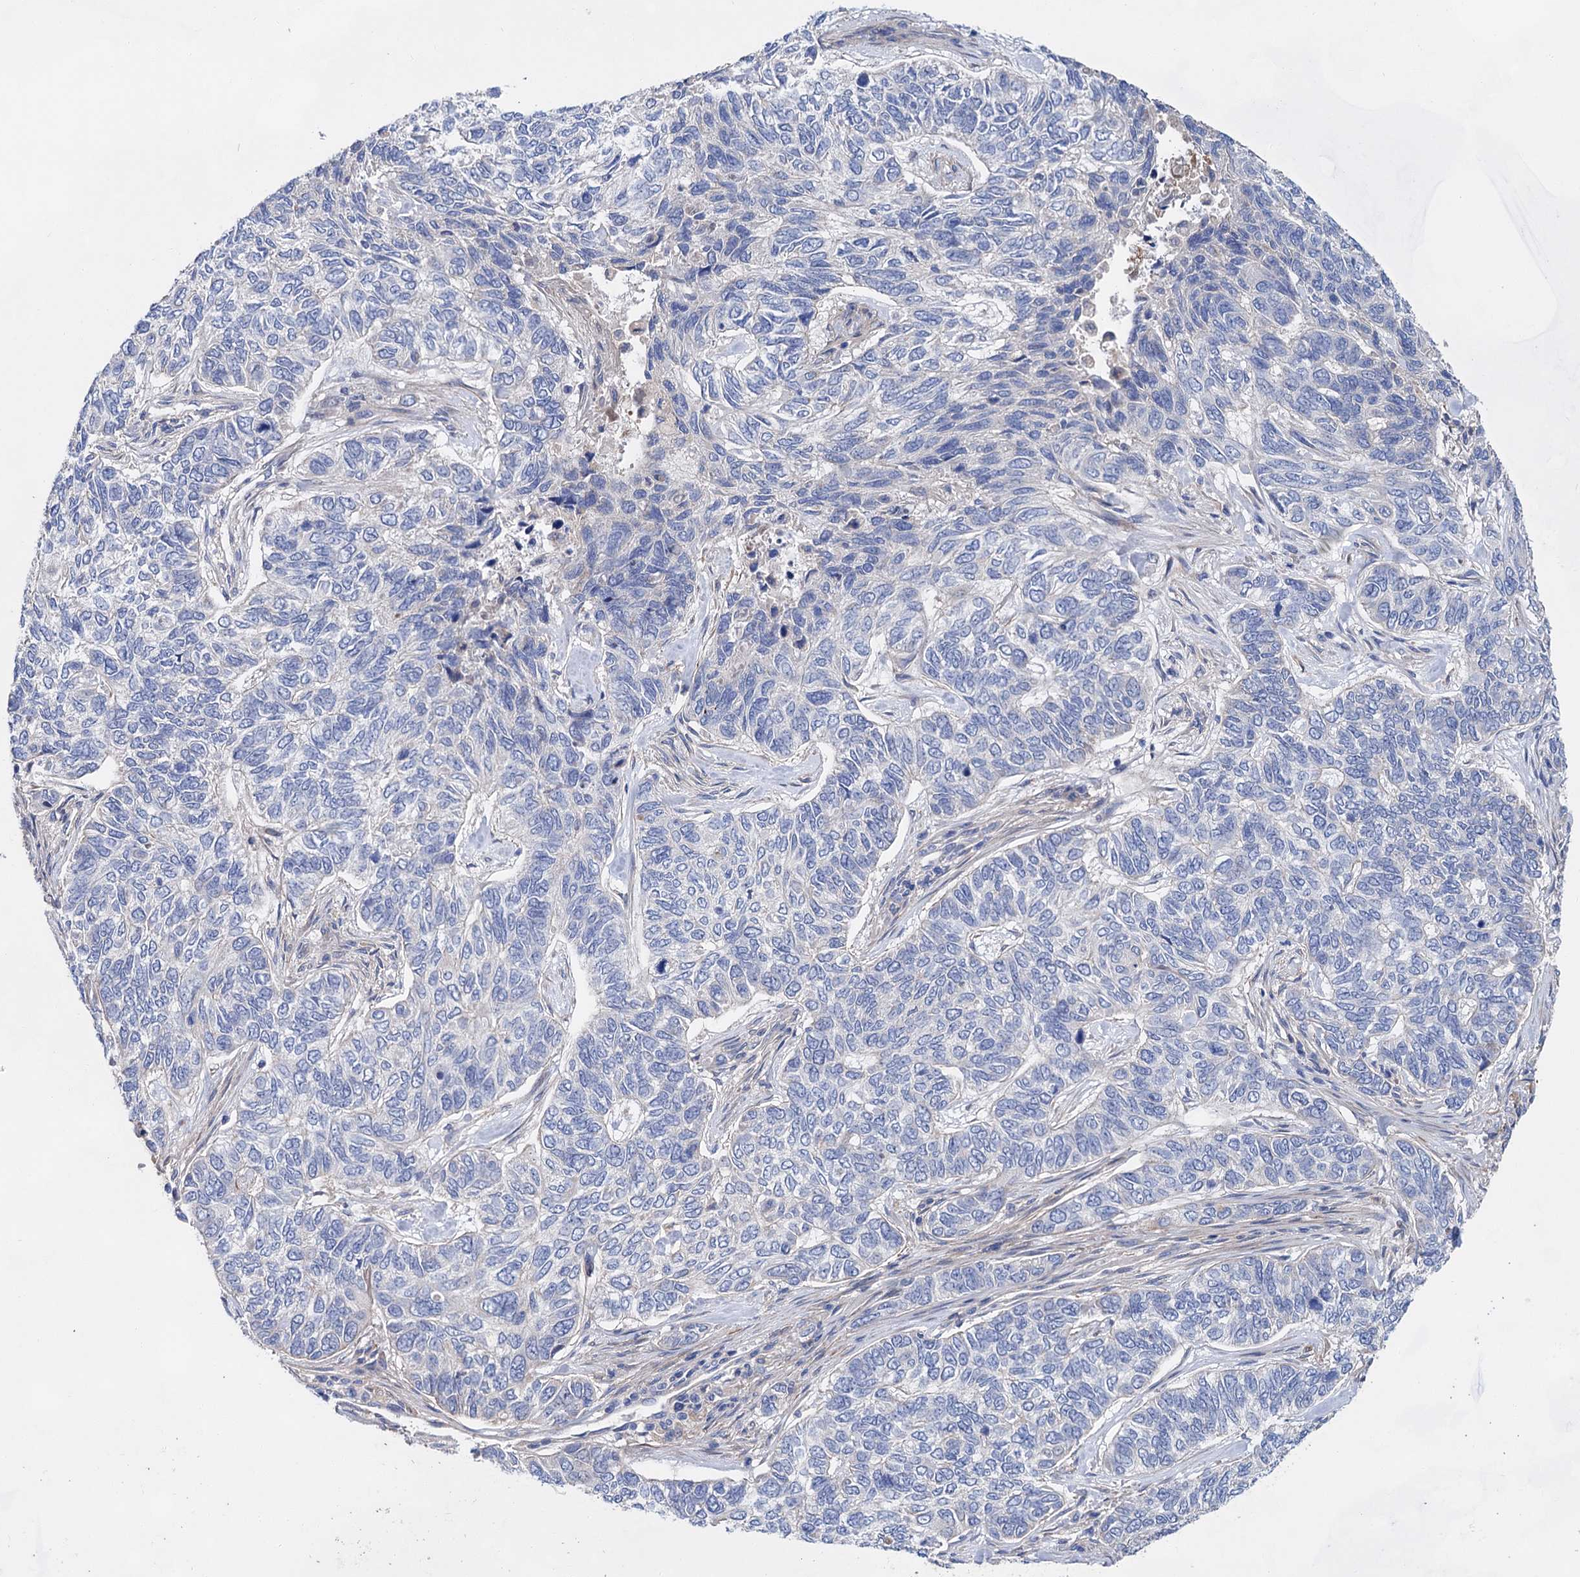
{"staining": {"intensity": "negative", "quantity": "none", "location": "none"}, "tissue": "skin cancer", "cell_type": "Tumor cells", "image_type": "cancer", "snomed": [{"axis": "morphology", "description": "Basal cell carcinoma"}, {"axis": "topography", "description": "Skin"}], "caption": "Skin cancer stained for a protein using immunohistochemistry exhibits no expression tumor cells.", "gene": "GPR155", "patient": {"sex": "female", "age": 65}}